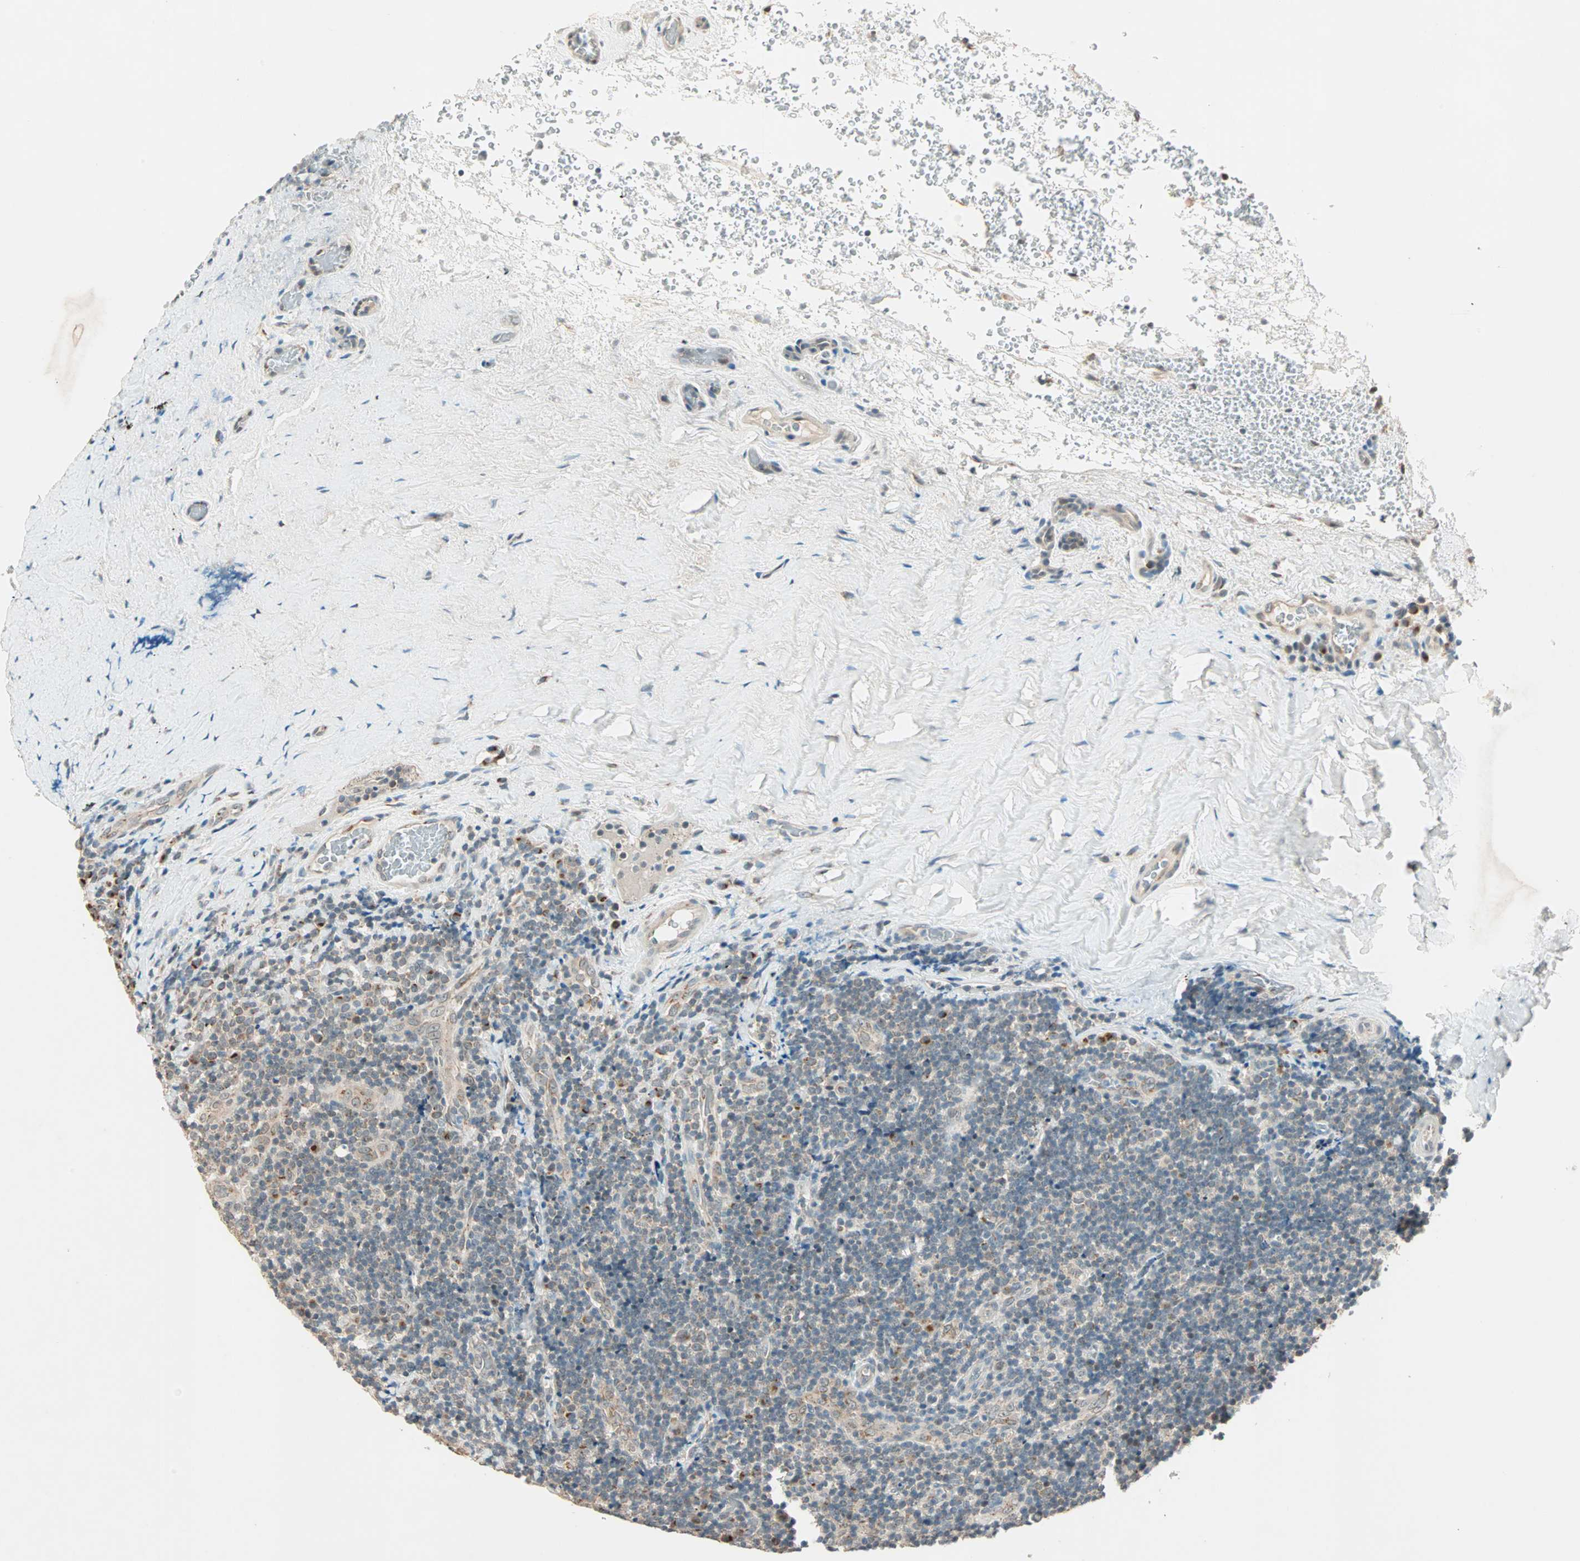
{"staining": {"intensity": "weak", "quantity": "25%-75%", "location": "cytoplasmic/membranous"}, "tissue": "lymphoma", "cell_type": "Tumor cells", "image_type": "cancer", "snomed": [{"axis": "morphology", "description": "Malignant lymphoma, non-Hodgkin's type, High grade"}, {"axis": "topography", "description": "Tonsil"}], "caption": "Brown immunohistochemical staining in lymphoma demonstrates weak cytoplasmic/membranous expression in approximately 25%-75% of tumor cells. (Stains: DAB (3,3'-diaminobenzidine) in brown, nuclei in blue, Microscopy: brightfield microscopy at high magnification).", "gene": "PRDM2", "patient": {"sex": "female", "age": 36}}